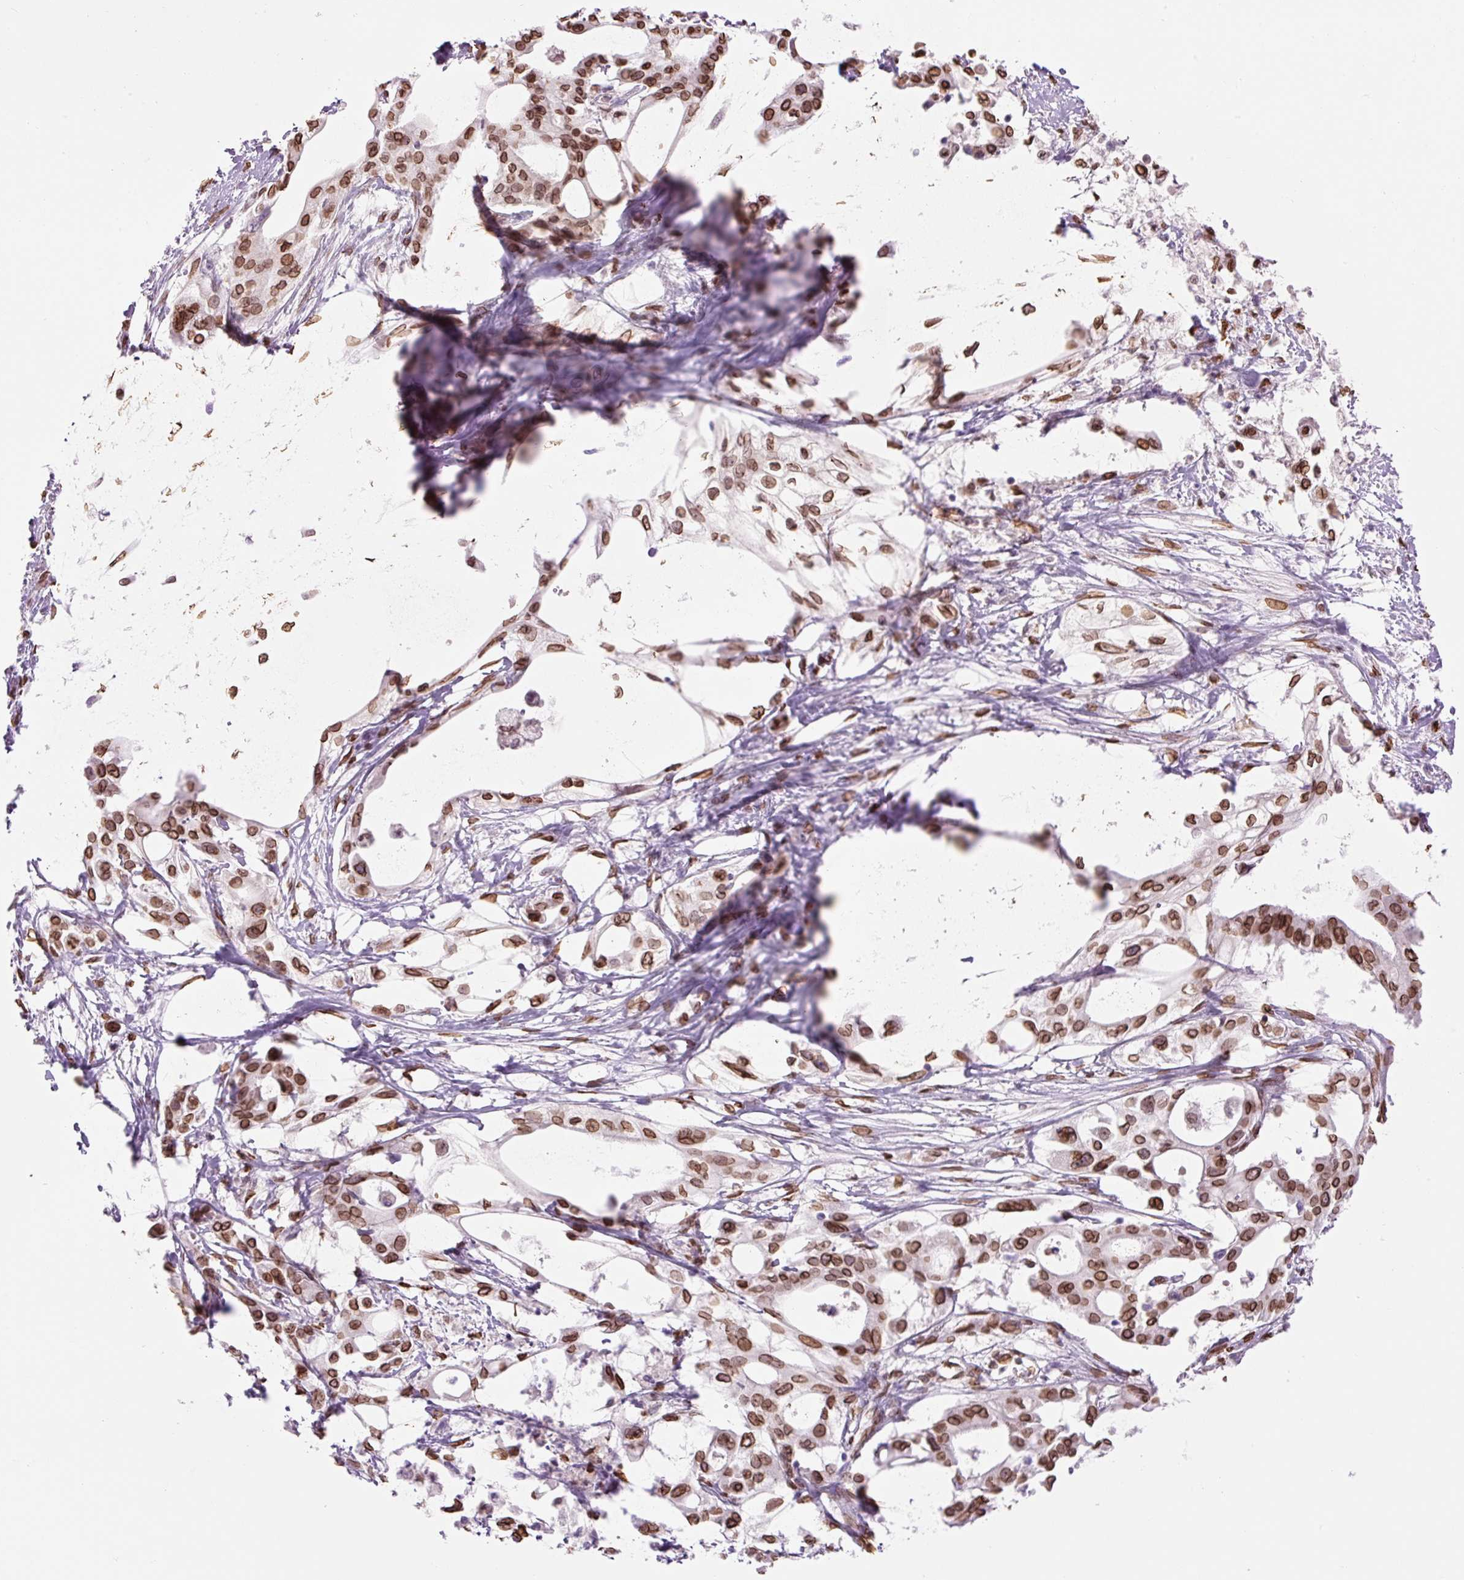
{"staining": {"intensity": "moderate", "quantity": ">75%", "location": "cytoplasmic/membranous,nuclear"}, "tissue": "pancreatic cancer", "cell_type": "Tumor cells", "image_type": "cancer", "snomed": [{"axis": "morphology", "description": "Adenocarcinoma, NOS"}, {"axis": "topography", "description": "Pancreas"}], "caption": "IHC micrograph of neoplastic tissue: human pancreatic cancer (adenocarcinoma) stained using immunohistochemistry demonstrates medium levels of moderate protein expression localized specifically in the cytoplasmic/membranous and nuclear of tumor cells, appearing as a cytoplasmic/membranous and nuclear brown color.", "gene": "ZNF224", "patient": {"sex": "female", "age": 68}}